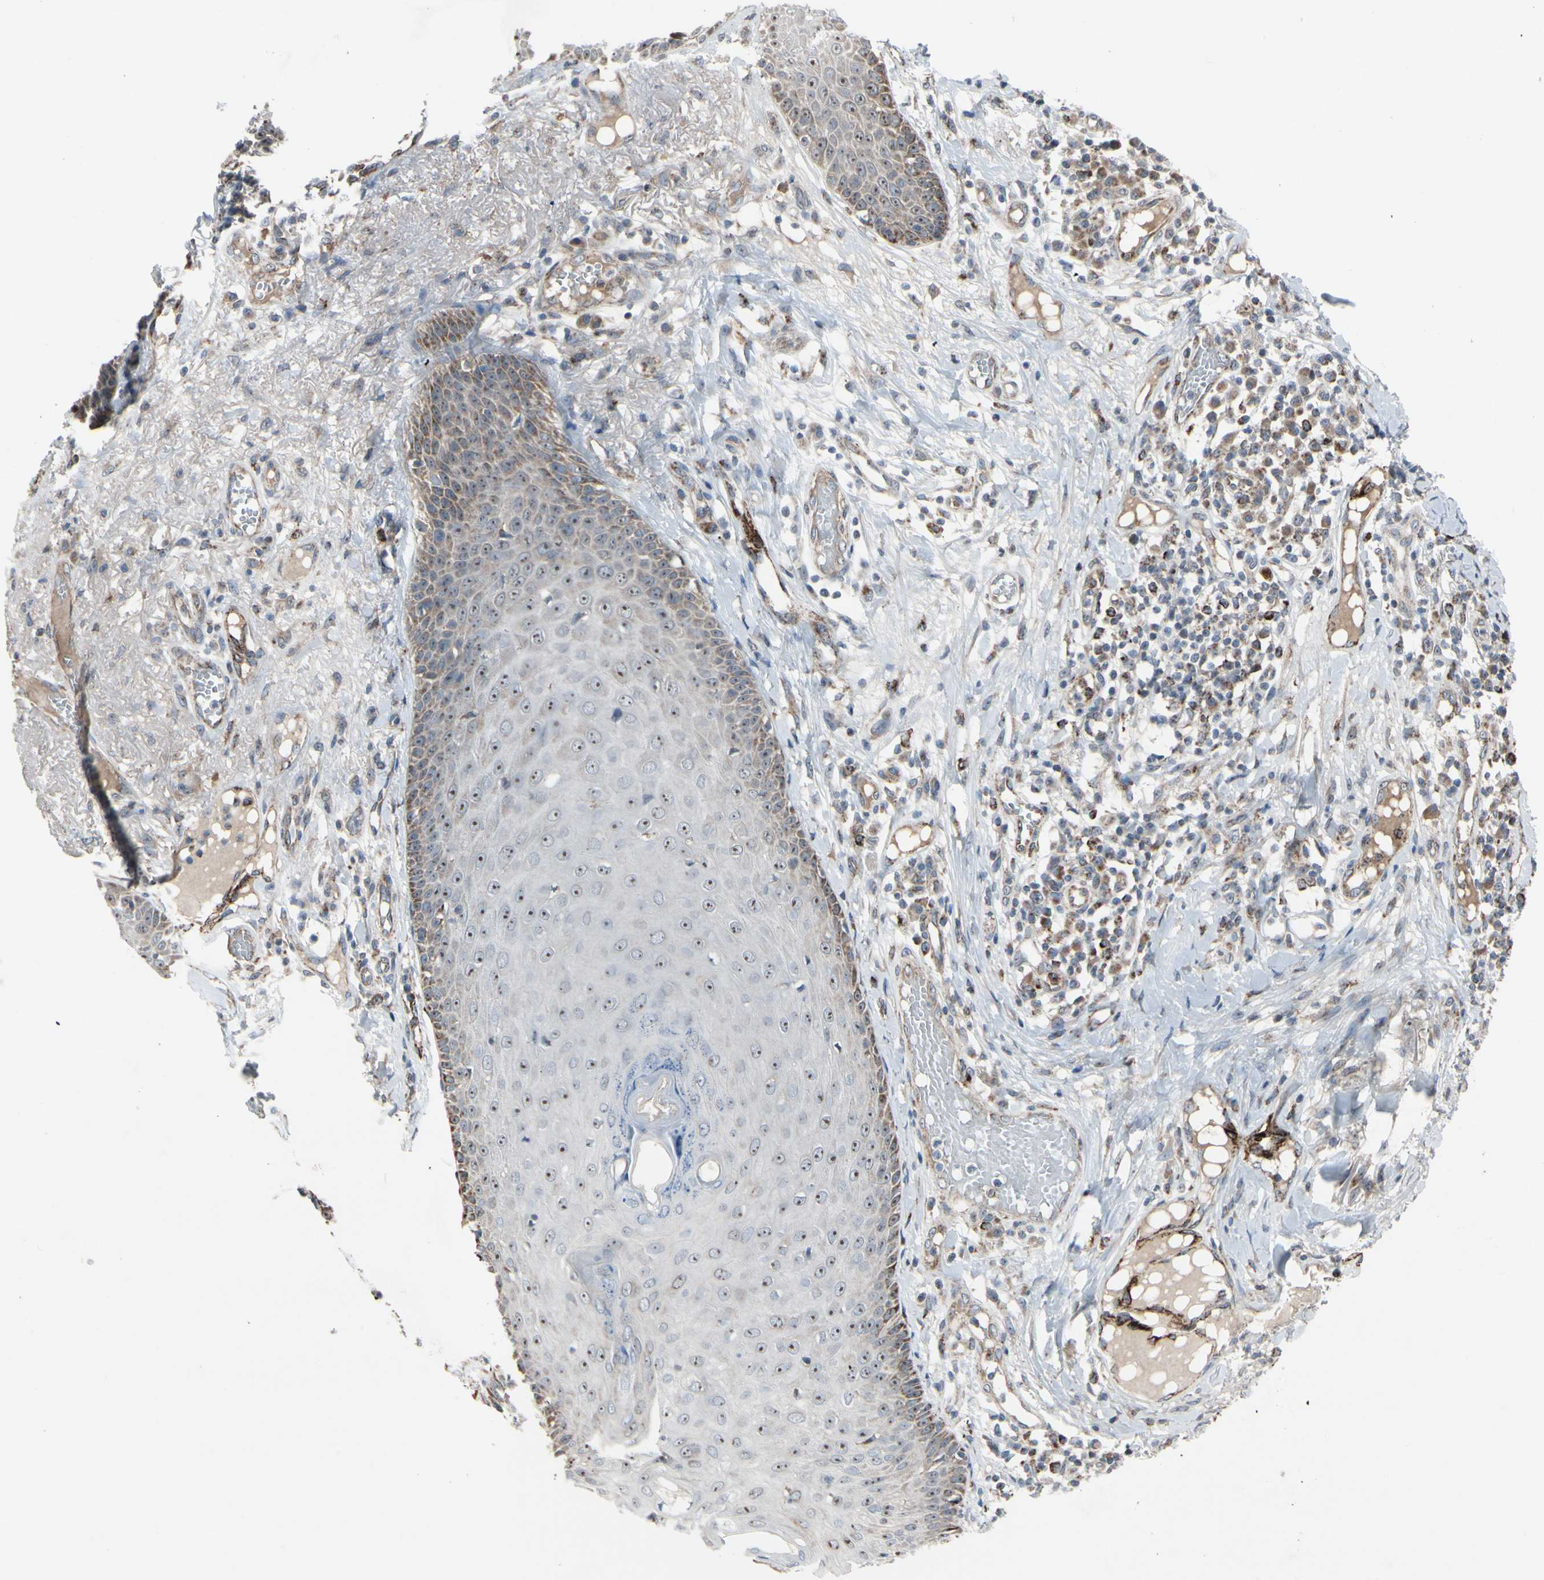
{"staining": {"intensity": "weak", "quantity": ">75%", "location": "cytoplasmic/membranous"}, "tissue": "skin cancer", "cell_type": "Tumor cells", "image_type": "cancer", "snomed": [{"axis": "morphology", "description": "Normal tissue, NOS"}, {"axis": "morphology", "description": "Basal cell carcinoma"}, {"axis": "topography", "description": "Skin"}], "caption": "Immunohistochemistry (DAB) staining of human skin basal cell carcinoma shows weak cytoplasmic/membranous protein expression in approximately >75% of tumor cells.", "gene": "CPT1A", "patient": {"sex": "male", "age": 52}}